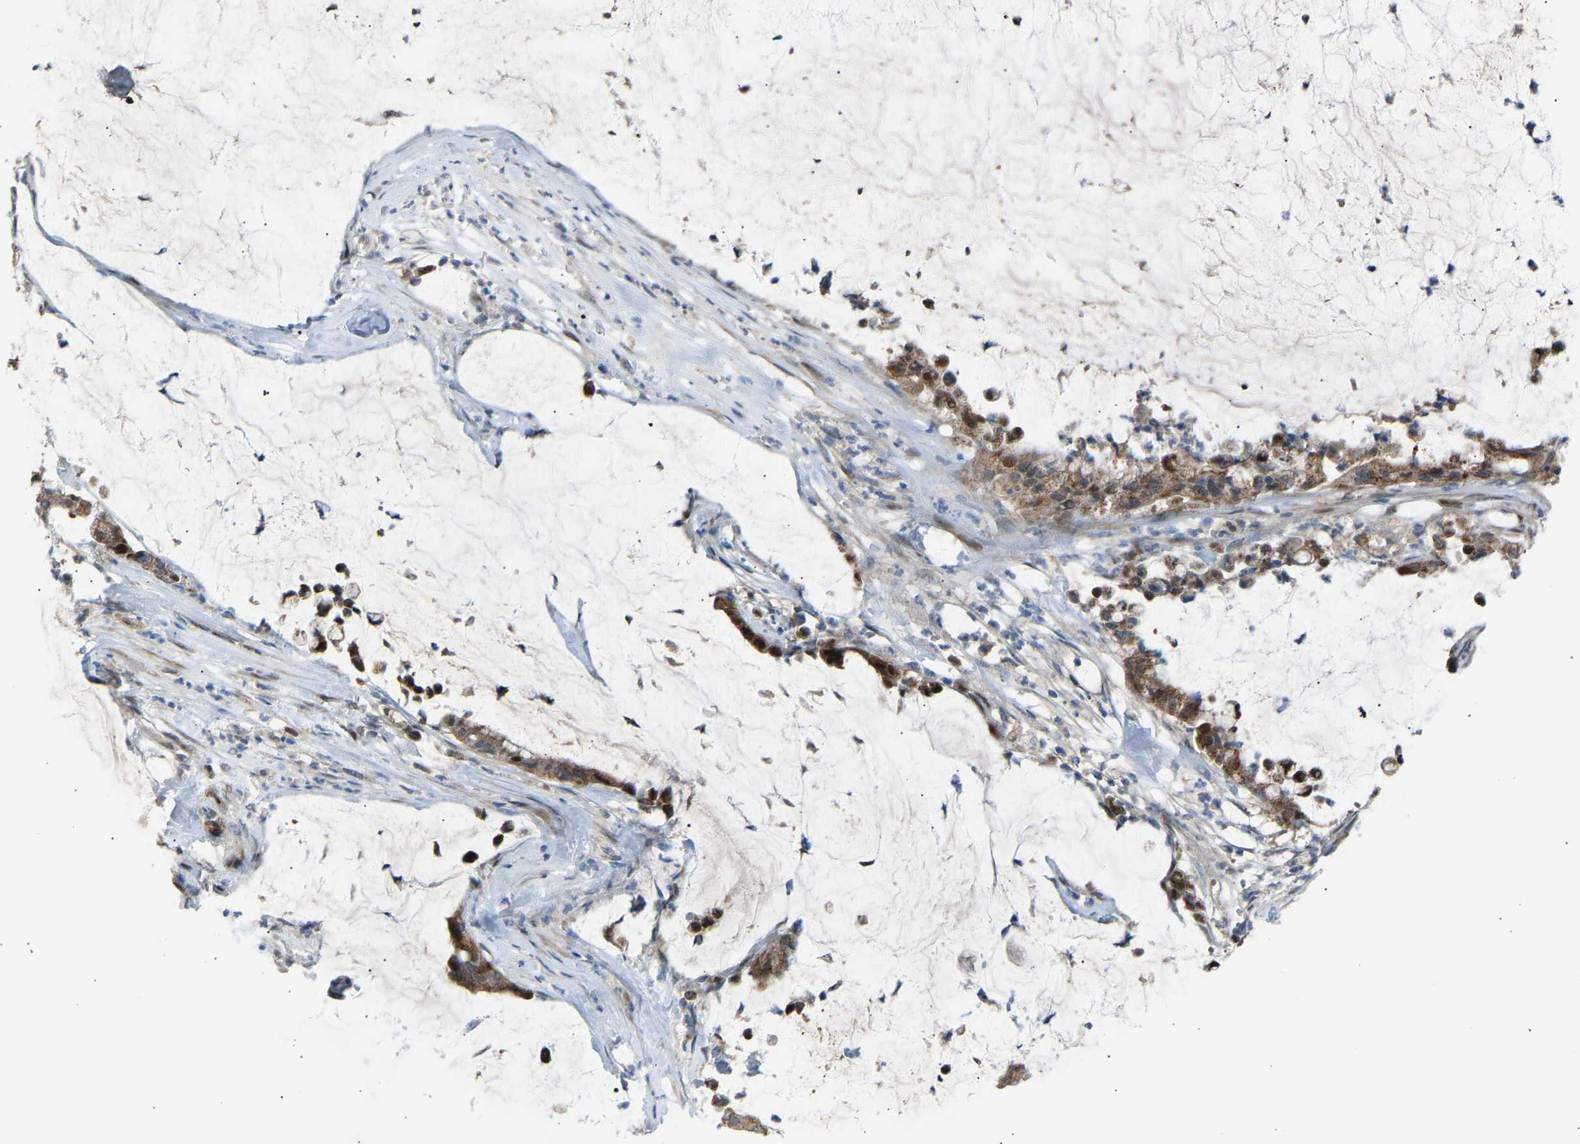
{"staining": {"intensity": "moderate", "quantity": ">75%", "location": "cytoplasmic/membranous"}, "tissue": "pancreatic cancer", "cell_type": "Tumor cells", "image_type": "cancer", "snomed": [{"axis": "morphology", "description": "Adenocarcinoma, NOS"}, {"axis": "topography", "description": "Pancreas"}], "caption": "Pancreatic adenocarcinoma stained with a protein marker displays moderate staining in tumor cells.", "gene": "VPS41", "patient": {"sex": "male", "age": 41}}